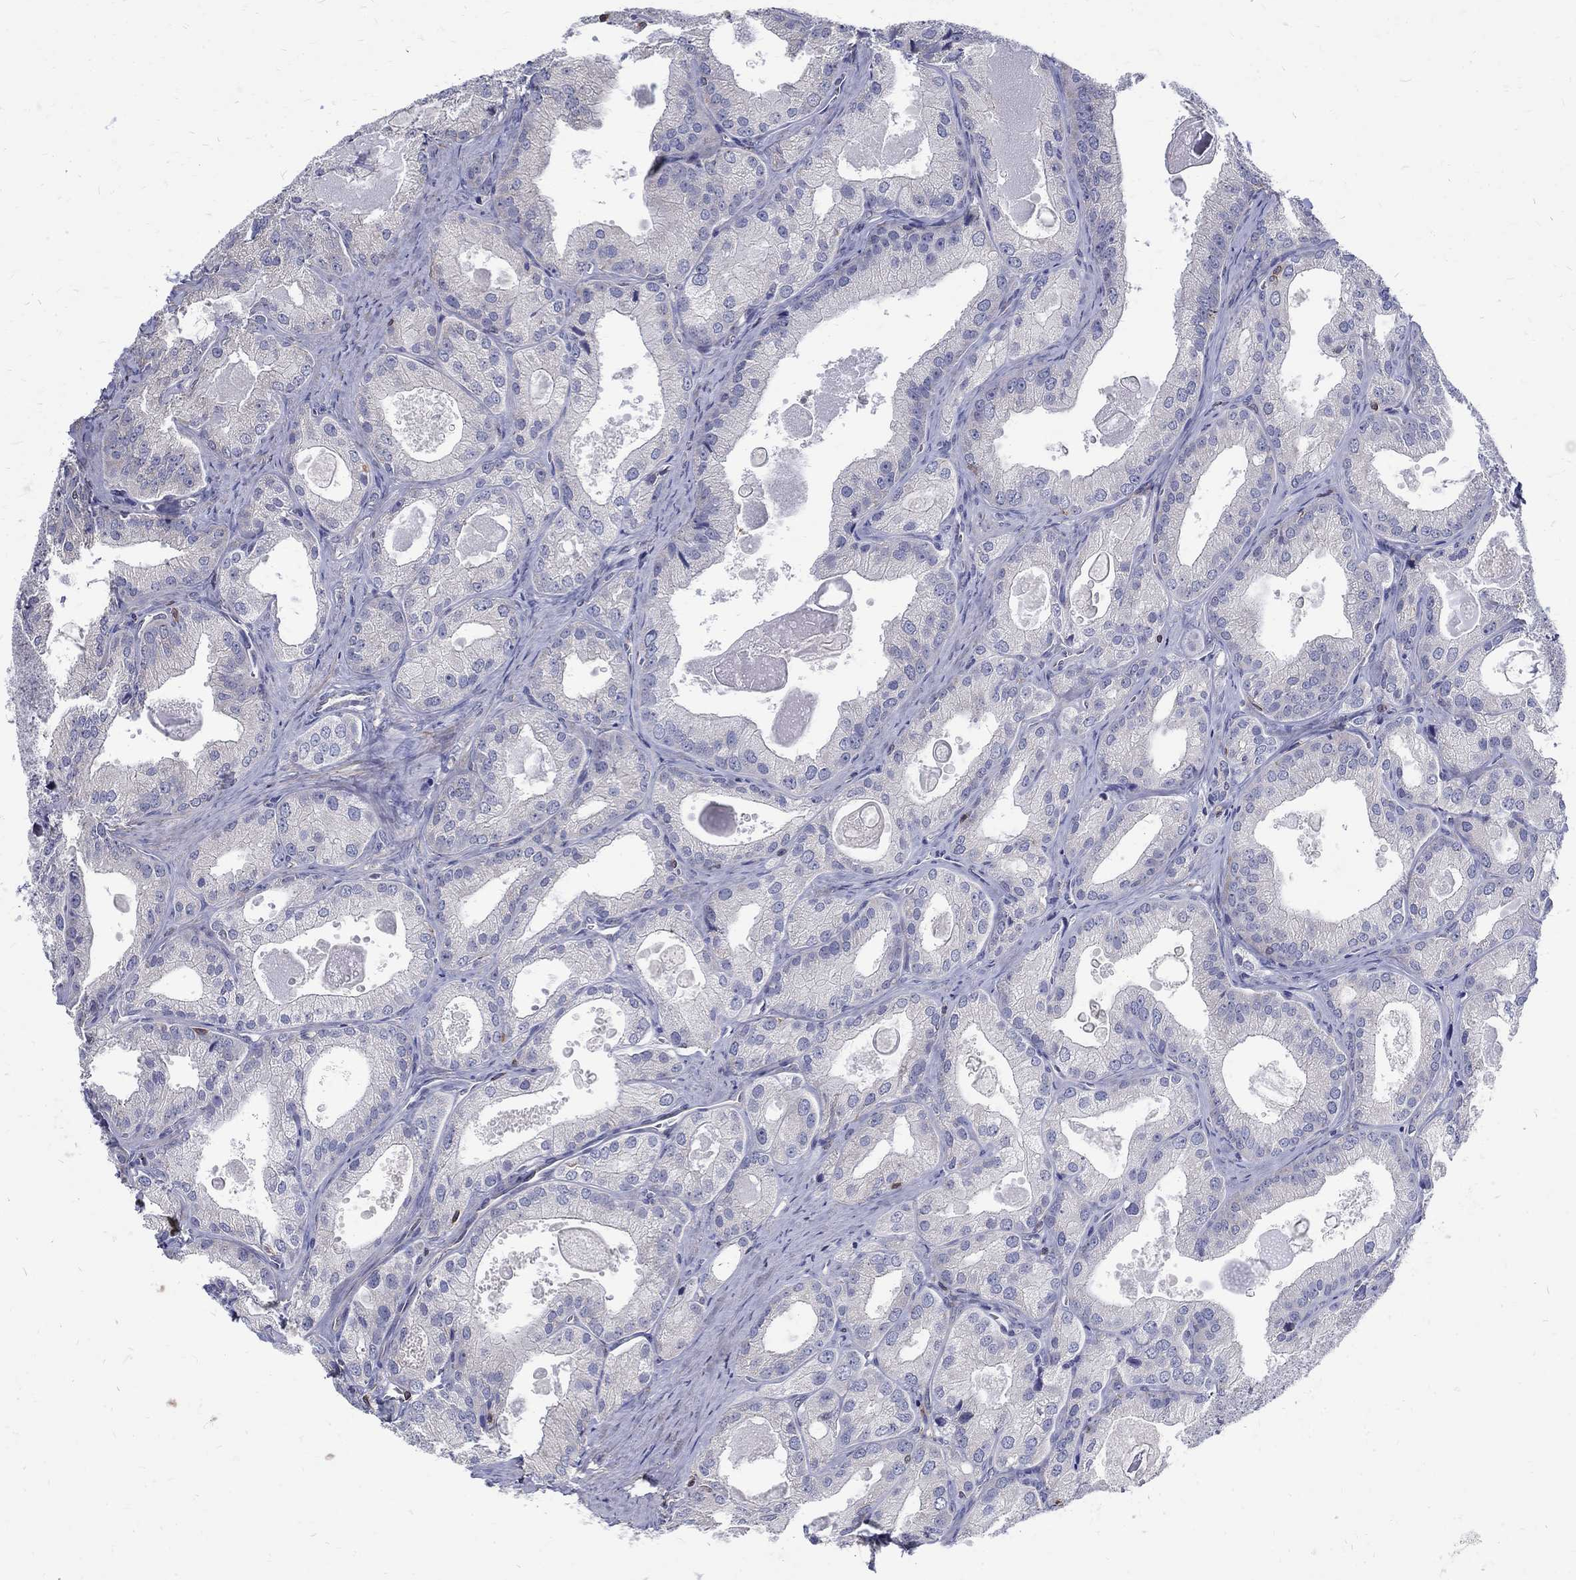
{"staining": {"intensity": "negative", "quantity": "none", "location": "none"}, "tissue": "prostate cancer", "cell_type": "Tumor cells", "image_type": "cancer", "snomed": [{"axis": "morphology", "description": "Adenocarcinoma, NOS"}, {"axis": "morphology", "description": "Adenocarcinoma, High grade"}, {"axis": "topography", "description": "Prostate"}], "caption": "IHC micrograph of human high-grade adenocarcinoma (prostate) stained for a protein (brown), which displays no positivity in tumor cells.", "gene": "AGAP2", "patient": {"sex": "male", "age": 70}}